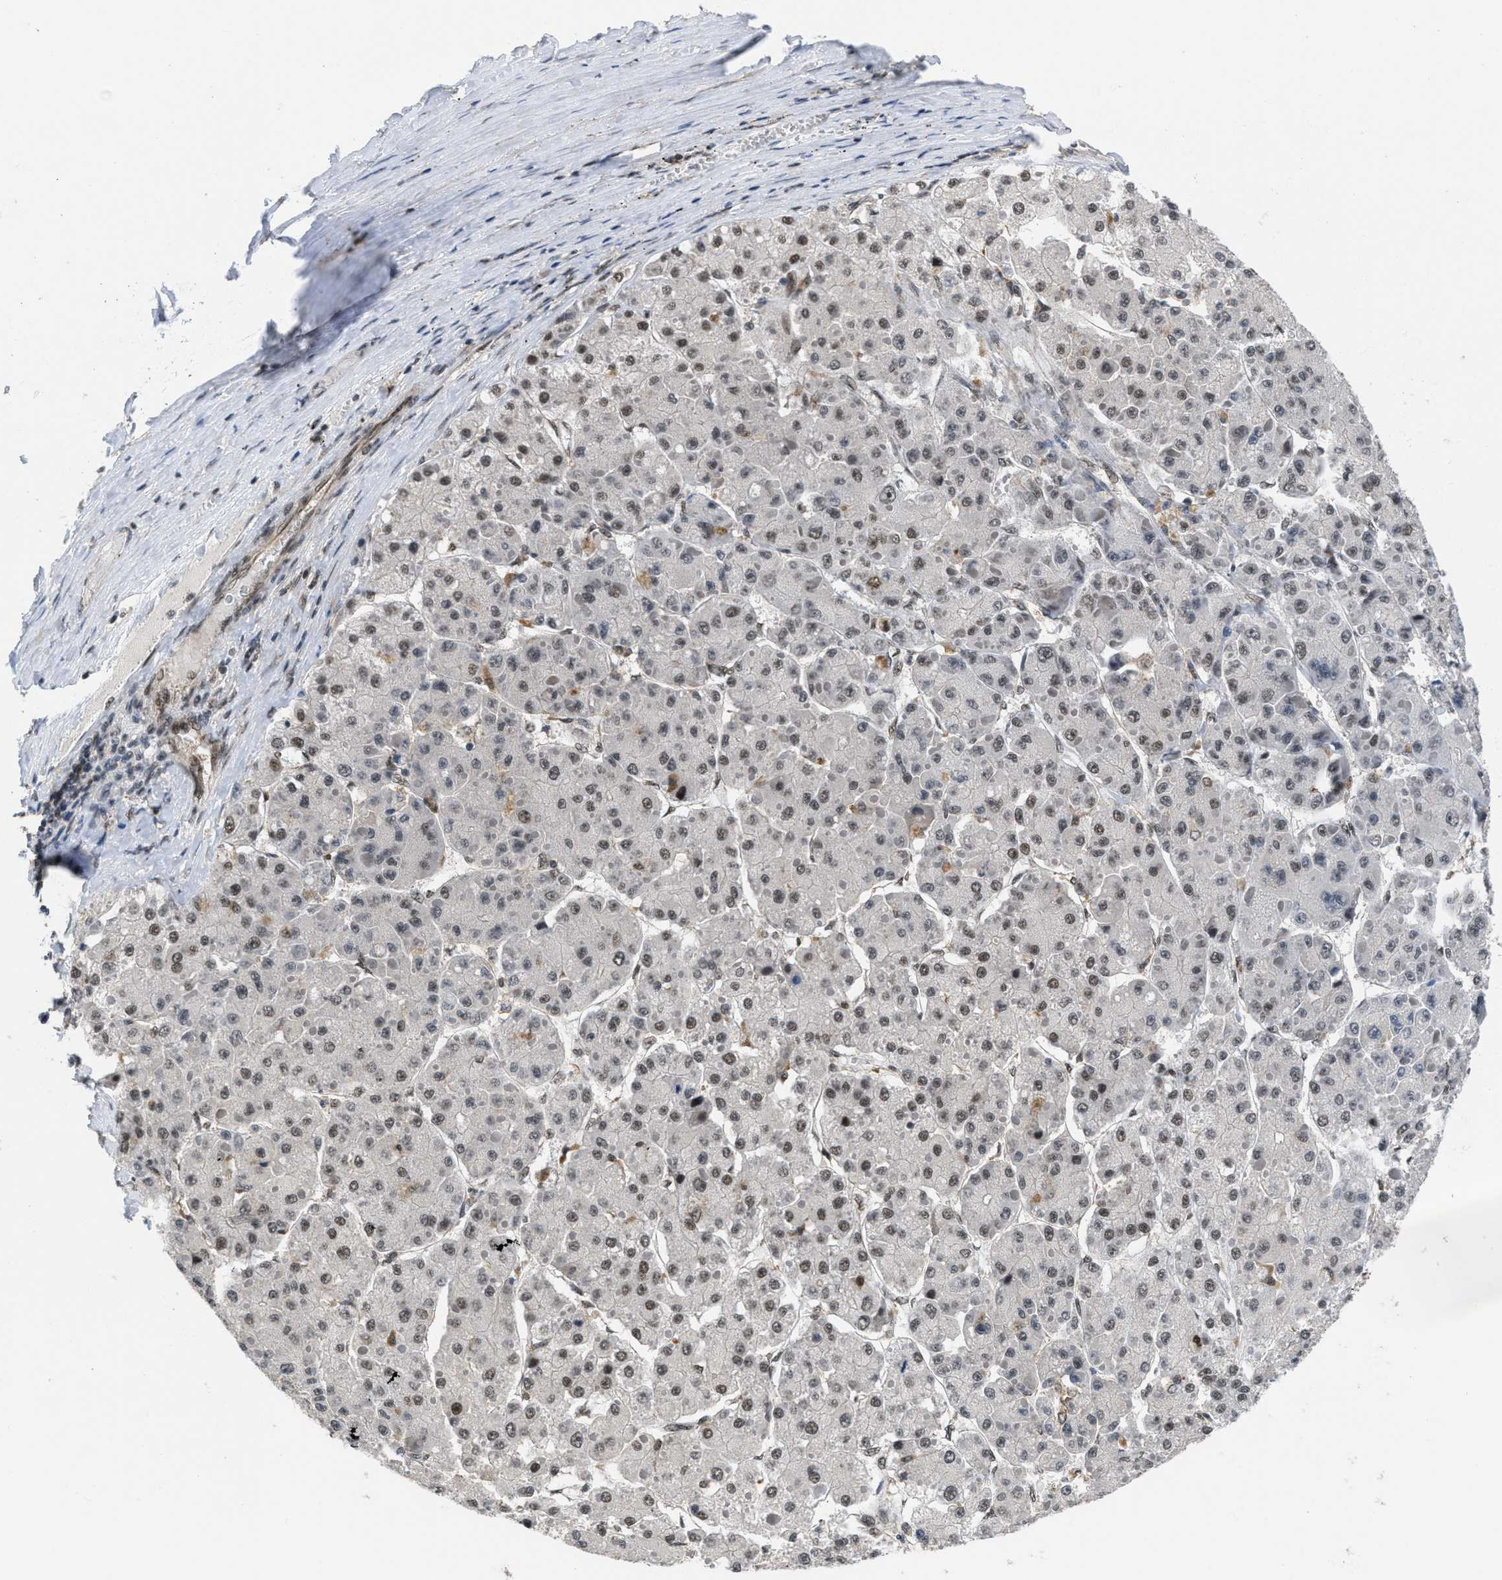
{"staining": {"intensity": "weak", "quantity": ">75%", "location": "cytoplasmic/membranous"}, "tissue": "liver cancer", "cell_type": "Tumor cells", "image_type": "cancer", "snomed": [{"axis": "morphology", "description": "Carcinoma, Hepatocellular, NOS"}, {"axis": "topography", "description": "Liver"}], "caption": "Immunohistochemical staining of hepatocellular carcinoma (liver) exhibits low levels of weak cytoplasmic/membranous expression in about >75% of tumor cells.", "gene": "CUL4B", "patient": {"sex": "female", "age": 73}}